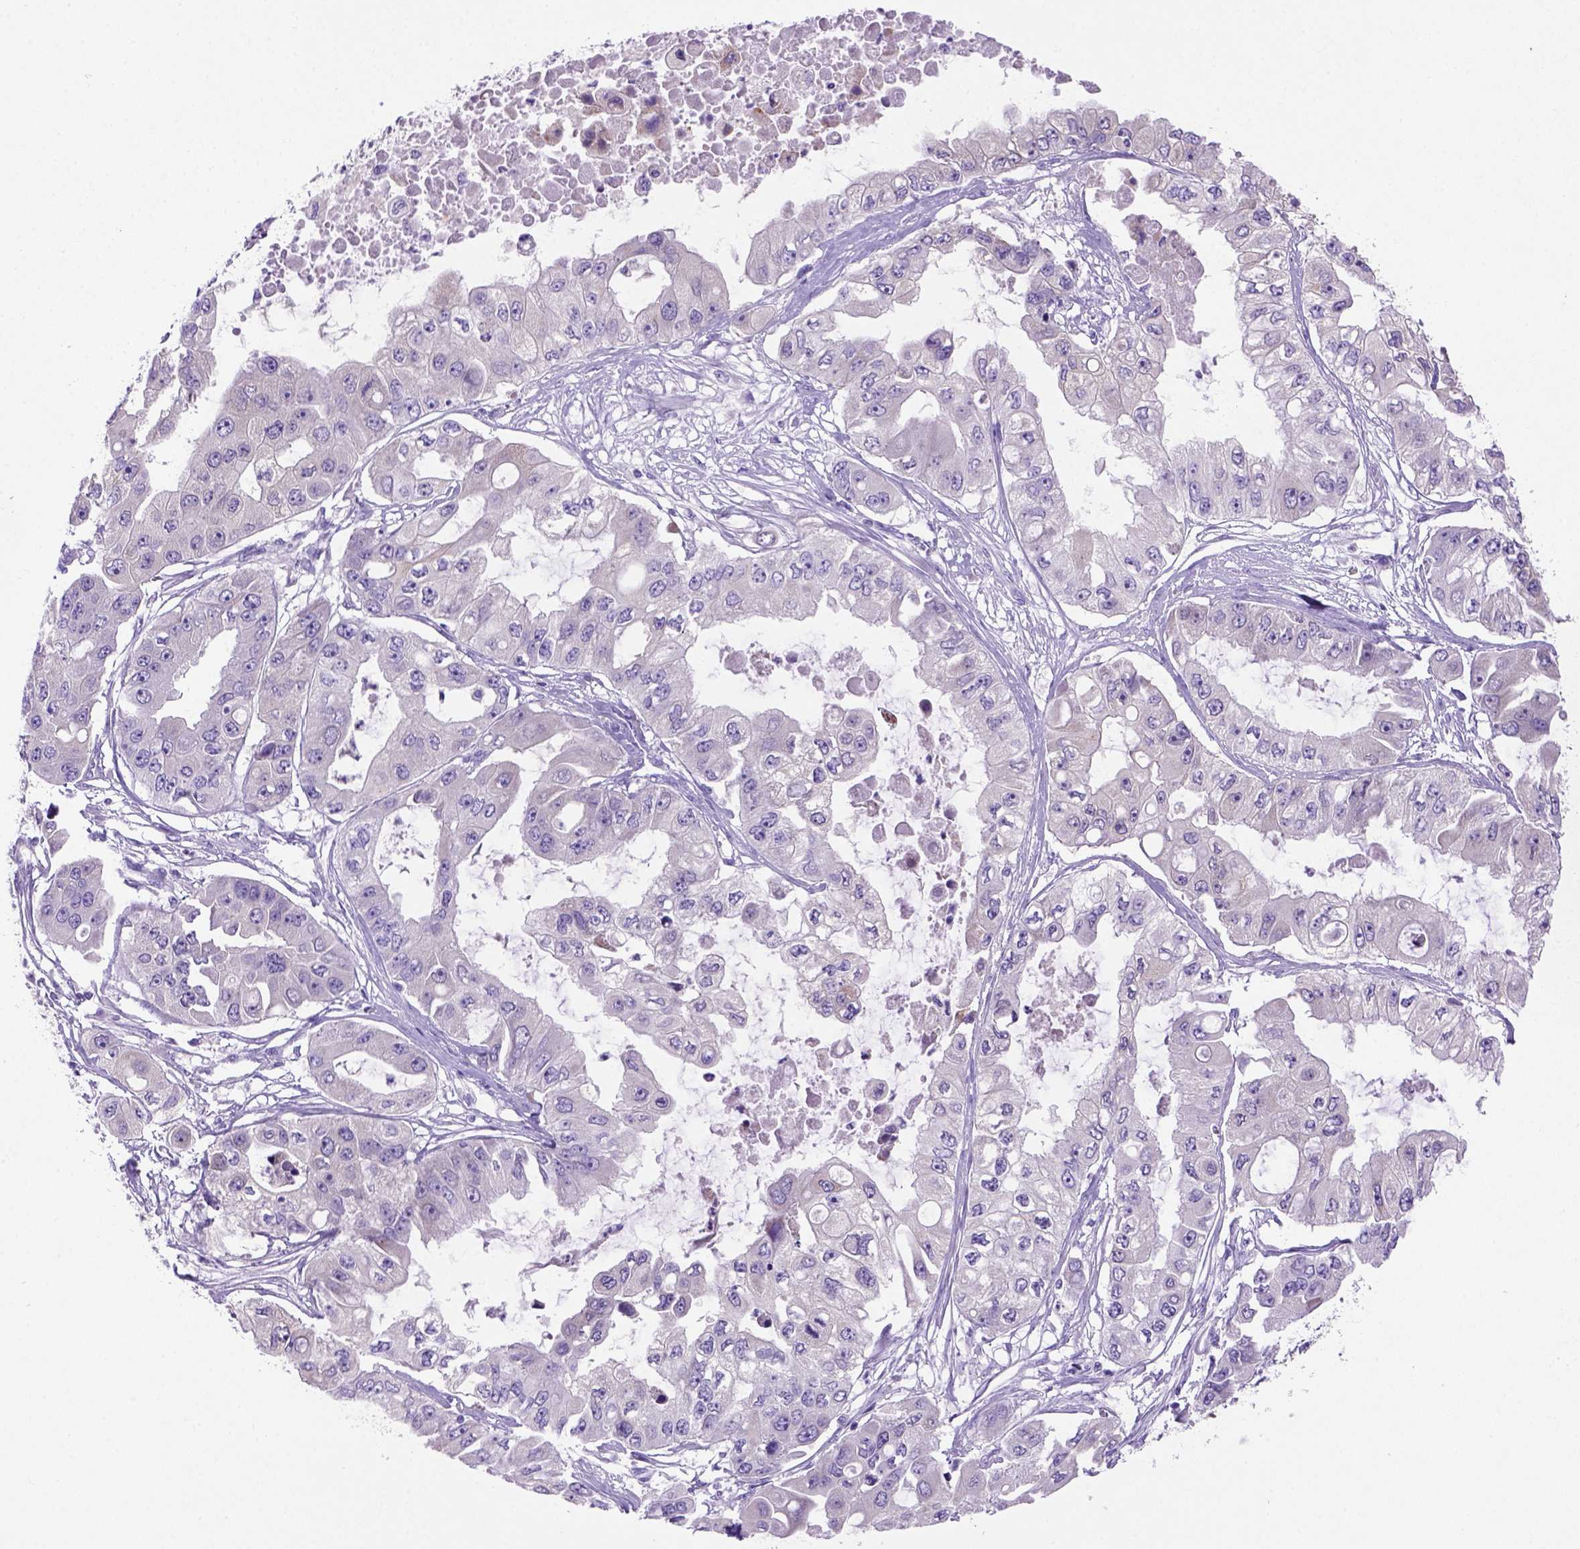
{"staining": {"intensity": "negative", "quantity": "none", "location": "none"}, "tissue": "ovarian cancer", "cell_type": "Tumor cells", "image_type": "cancer", "snomed": [{"axis": "morphology", "description": "Cystadenocarcinoma, serous, NOS"}, {"axis": "topography", "description": "Ovary"}], "caption": "Ovarian serous cystadenocarcinoma was stained to show a protein in brown. There is no significant positivity in tumor cells. The staining is performed using DAB brown chromogen with nuclei counter-stained in using hematoxylin.", "gene": "SIRPD", "patient": {"sex": "female", "age": 56}}